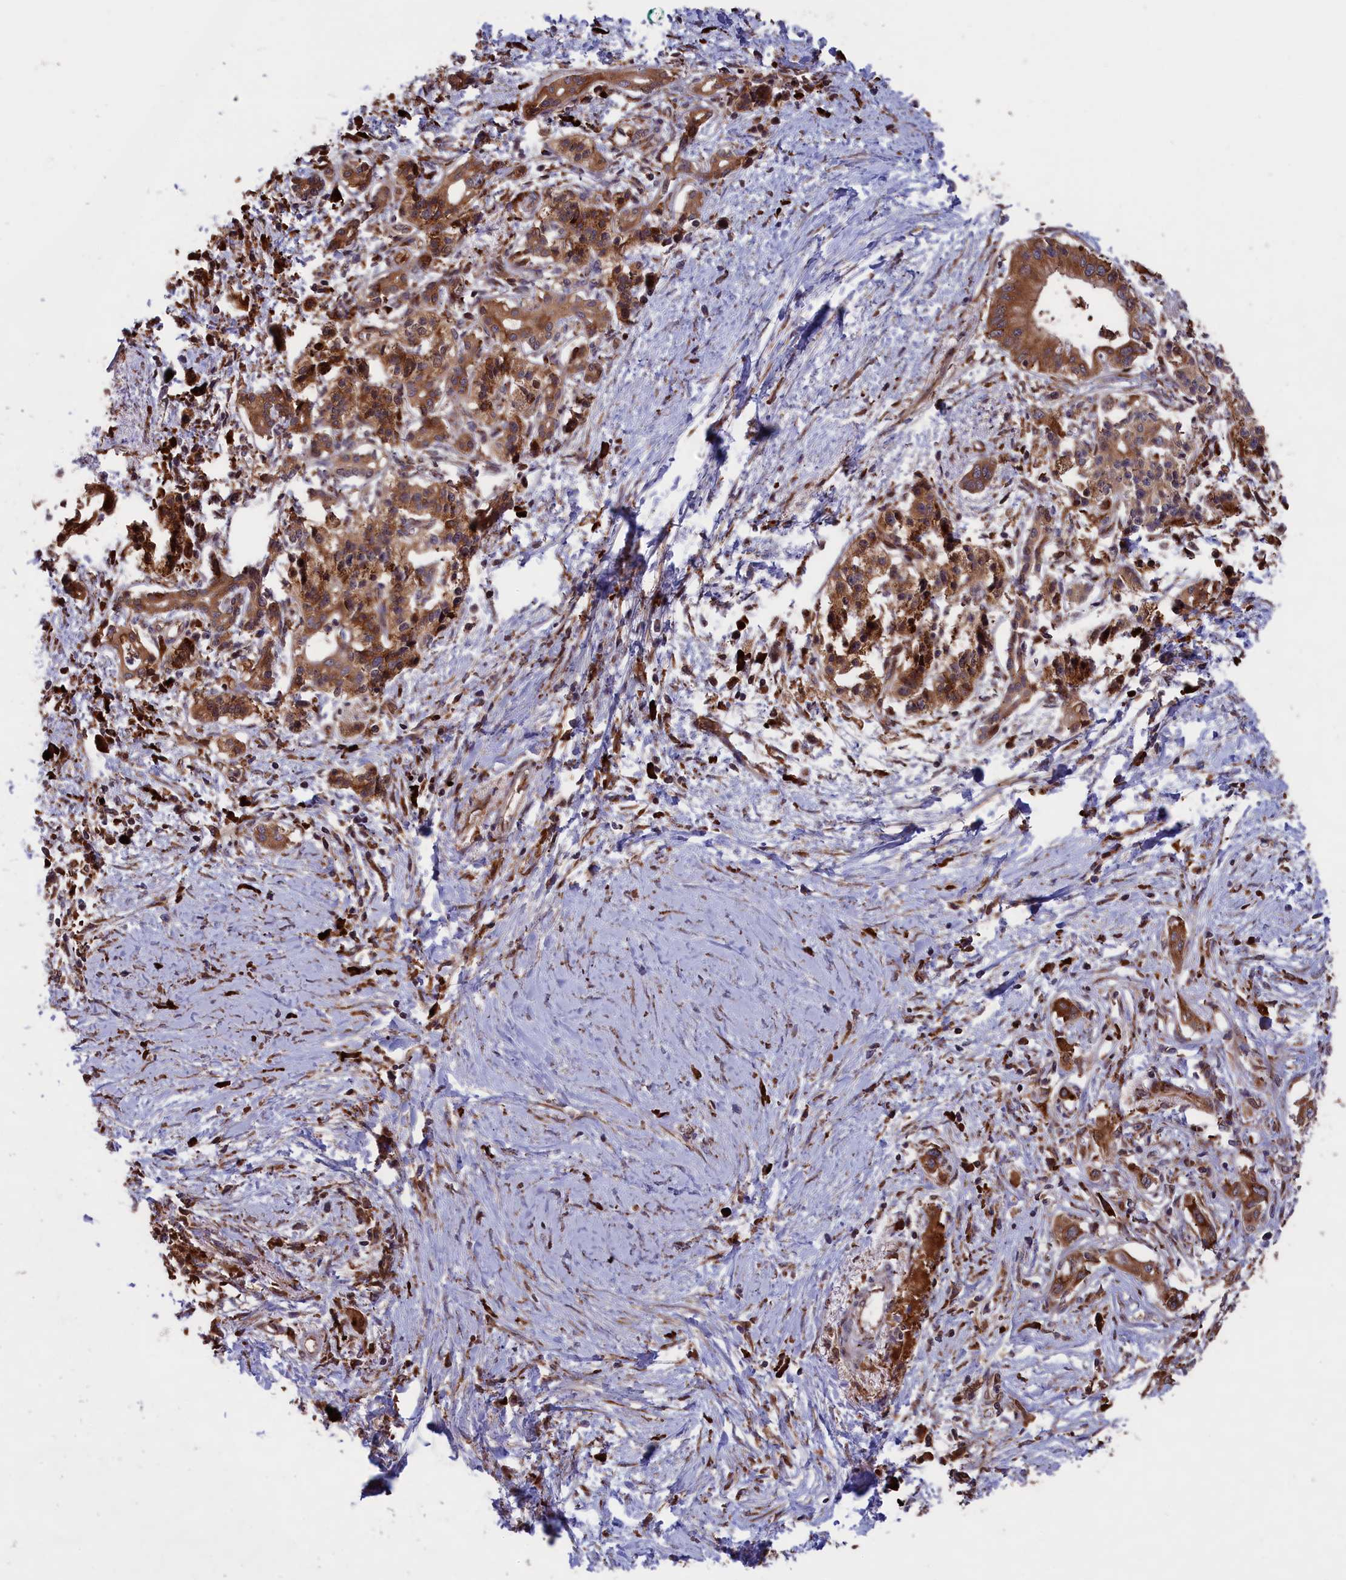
{"staining": {"intensity": "moderate", "quantity": ">75%", "location": "cytoplasmic/membranous"}, "tissue": "pancreatic cancer", "cell_type": "Tumor cells", "image_type": "cancer", "snomed": [{"axis": "morphology", "description": "Normal tissue, NOS"}, {"axis": "morphology", "description": "Adenocarcinoma, NOS"}, {"axis": "topography", "description": "Pancreas"}, {"axis": "topography", "description": "Peripheral nerve tissue"}], "caption": "Pancreatic cancer was stained to show a protein in brown. There is medium levels of moderate cytoplasmic/membranous expression in approximately >75% of tumor cells.", "gene": "PLA2G4C", "patient": {"sex": "male", "age": 59}}